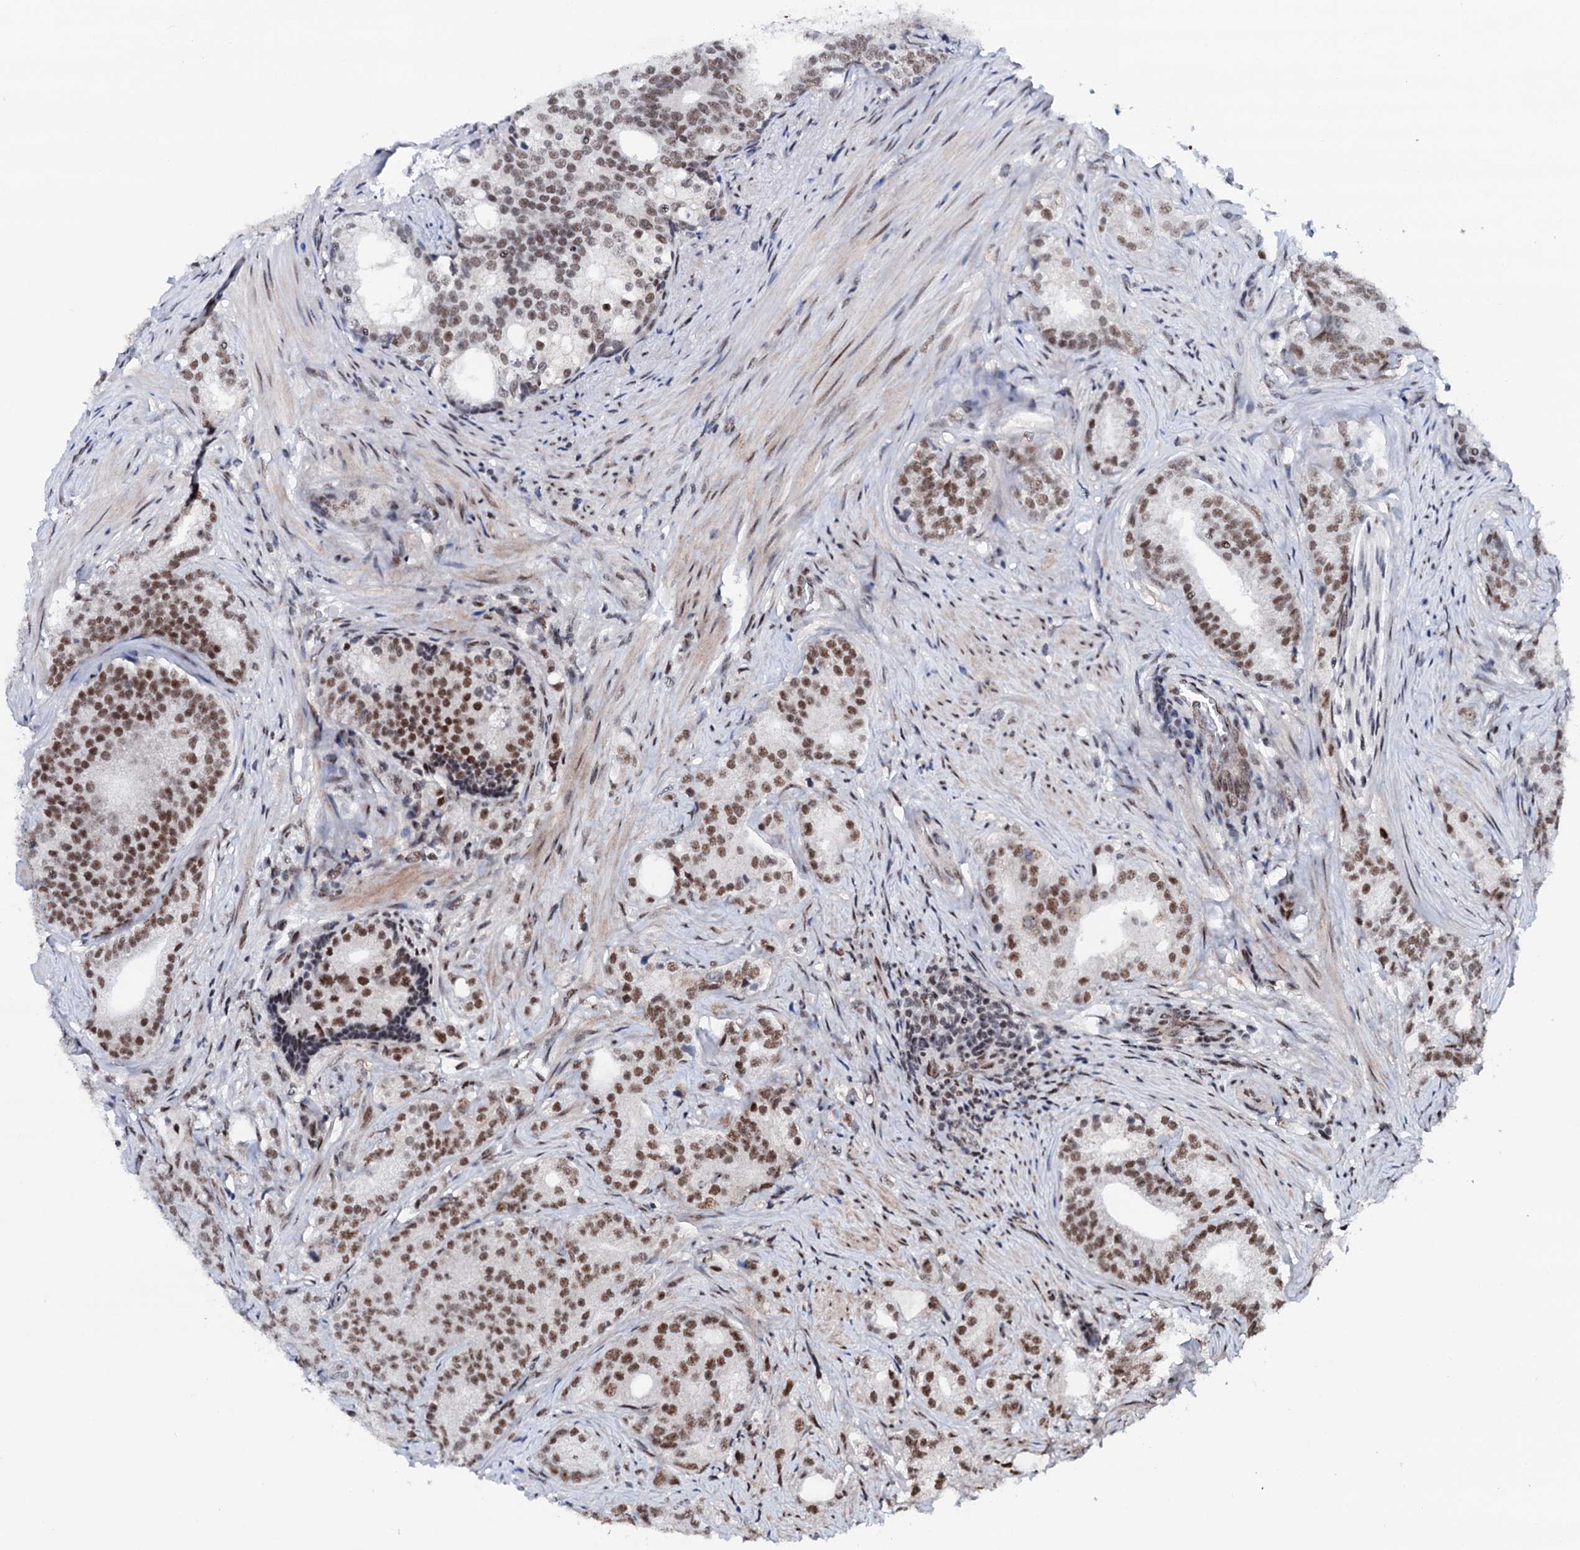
{"staining": {"intensity": "moderate", "quantity": ">75%", "location": "nuclear"}, "tissue": "prostate cancer", "cell_type": "Tumor cells", "image_type": "cancer", "snomed": [{"axis": "morphology", "description": "Adenocarcinoma, Low grade"}, {"axis": "topography", "description": "Prostate"}], "caption": "Immunohistochemistry (IHC) of prostate cancer exhibits medium levels of moderate nuclear positivity in approximately >75% of tumor cells.", "gene": "PRPF18", "patient": {"sex": "male", "age": 71}}